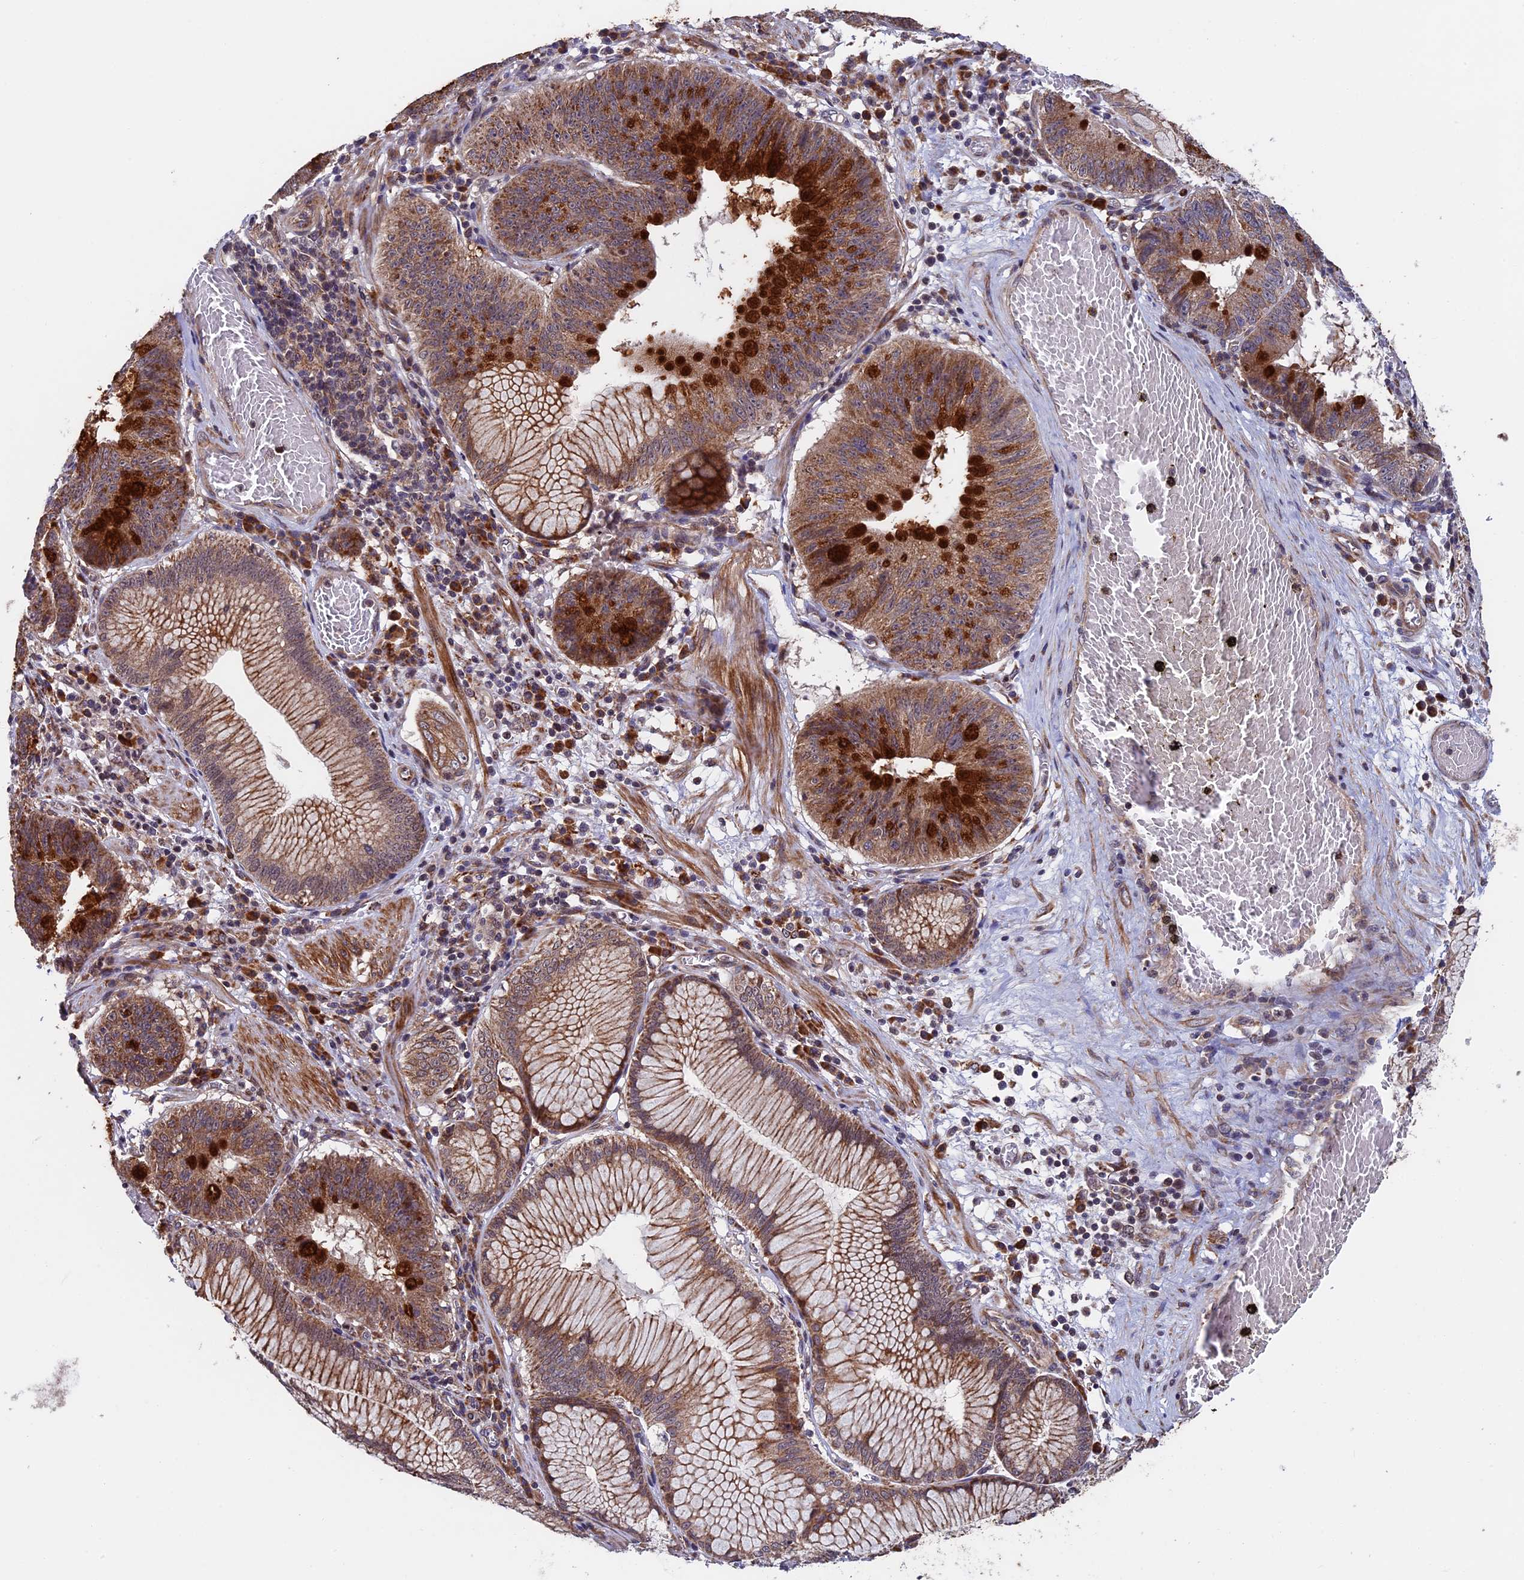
{"staining": {"intensity": "moderate", "quantity": ">75%", "location": "cytoplasmic/membranous"}, "tissue": "stomach cancer", "cell_type": "Tumor cells", "image_type": "cancer", "snomed": [{"axis": "morphology", "description": "Adenocarcinoma, NOS"}, {"axis": "topography", "description": "Stomach"}], "caption": "Adenocarcinoma (stomach) was stained to show a protein in brown. There is medium levels of moderate cytoplasmic/membranous staining in about >75% of tumor cells.", "gene": "RNF17", "patient": {"sex": "male", "age": 59}}